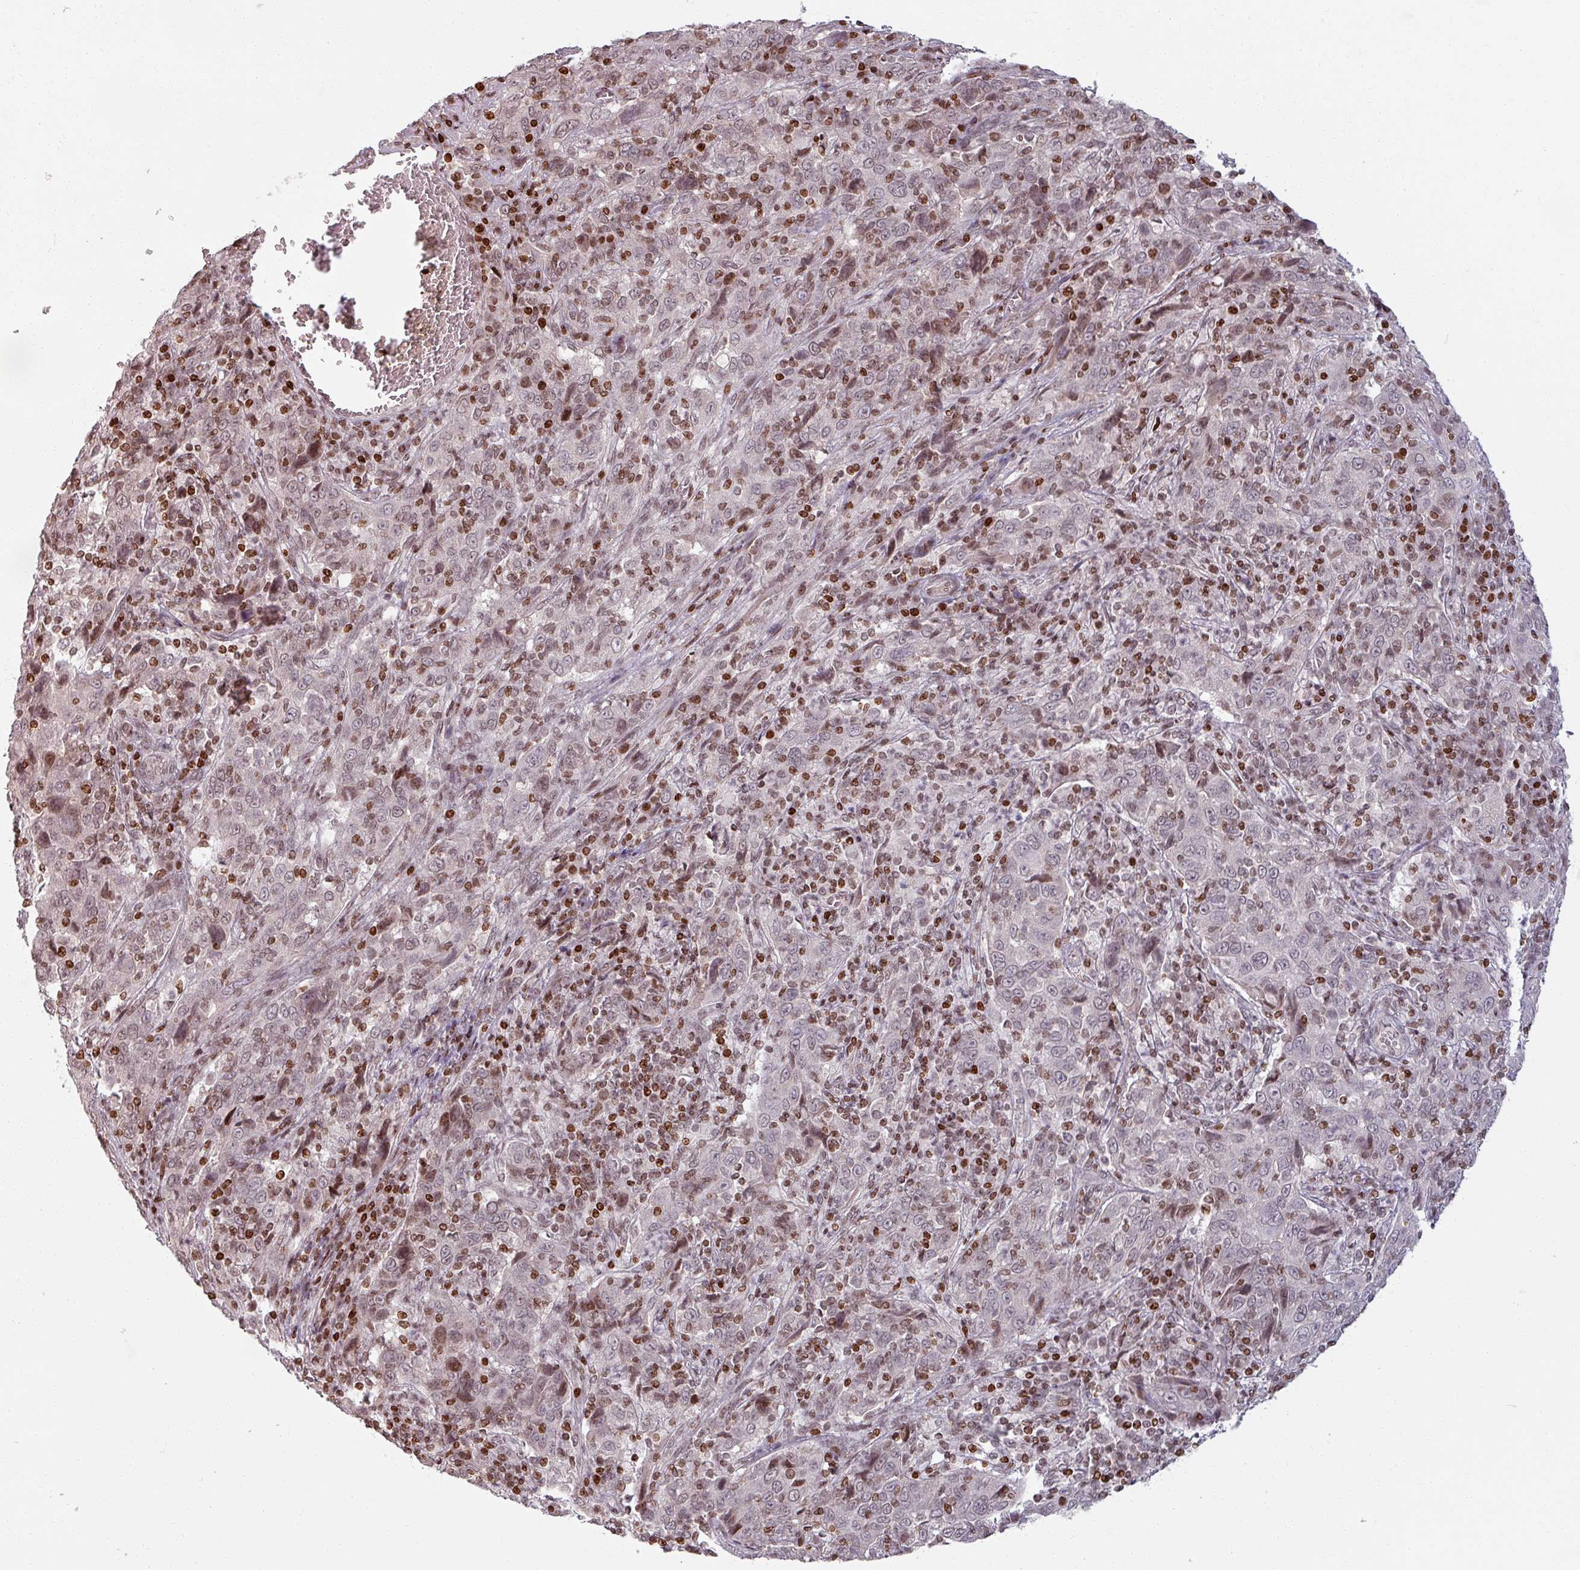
{"staining": {"intensity": "weak", "quantity": "25%-75%", "location": "nuclear"}, "tissue": "cervical cancer", "cell_type": "Tumor cells", "image_type": "cancer", "snomed": [{"axis": "morphology", "description": "Squamous cell carcinoma, NOS"}, {"axis": "topography", "description": "Cervix"}], "caption": "Immunohistochemistry (DAB) staining of cervical squamous cell carcinoma demonstrates weak nuclear protein positivity in about 25%-75% of tumor cells.", "gene": "NCOR1", "patient": {"sex": "female", "age": 46}}